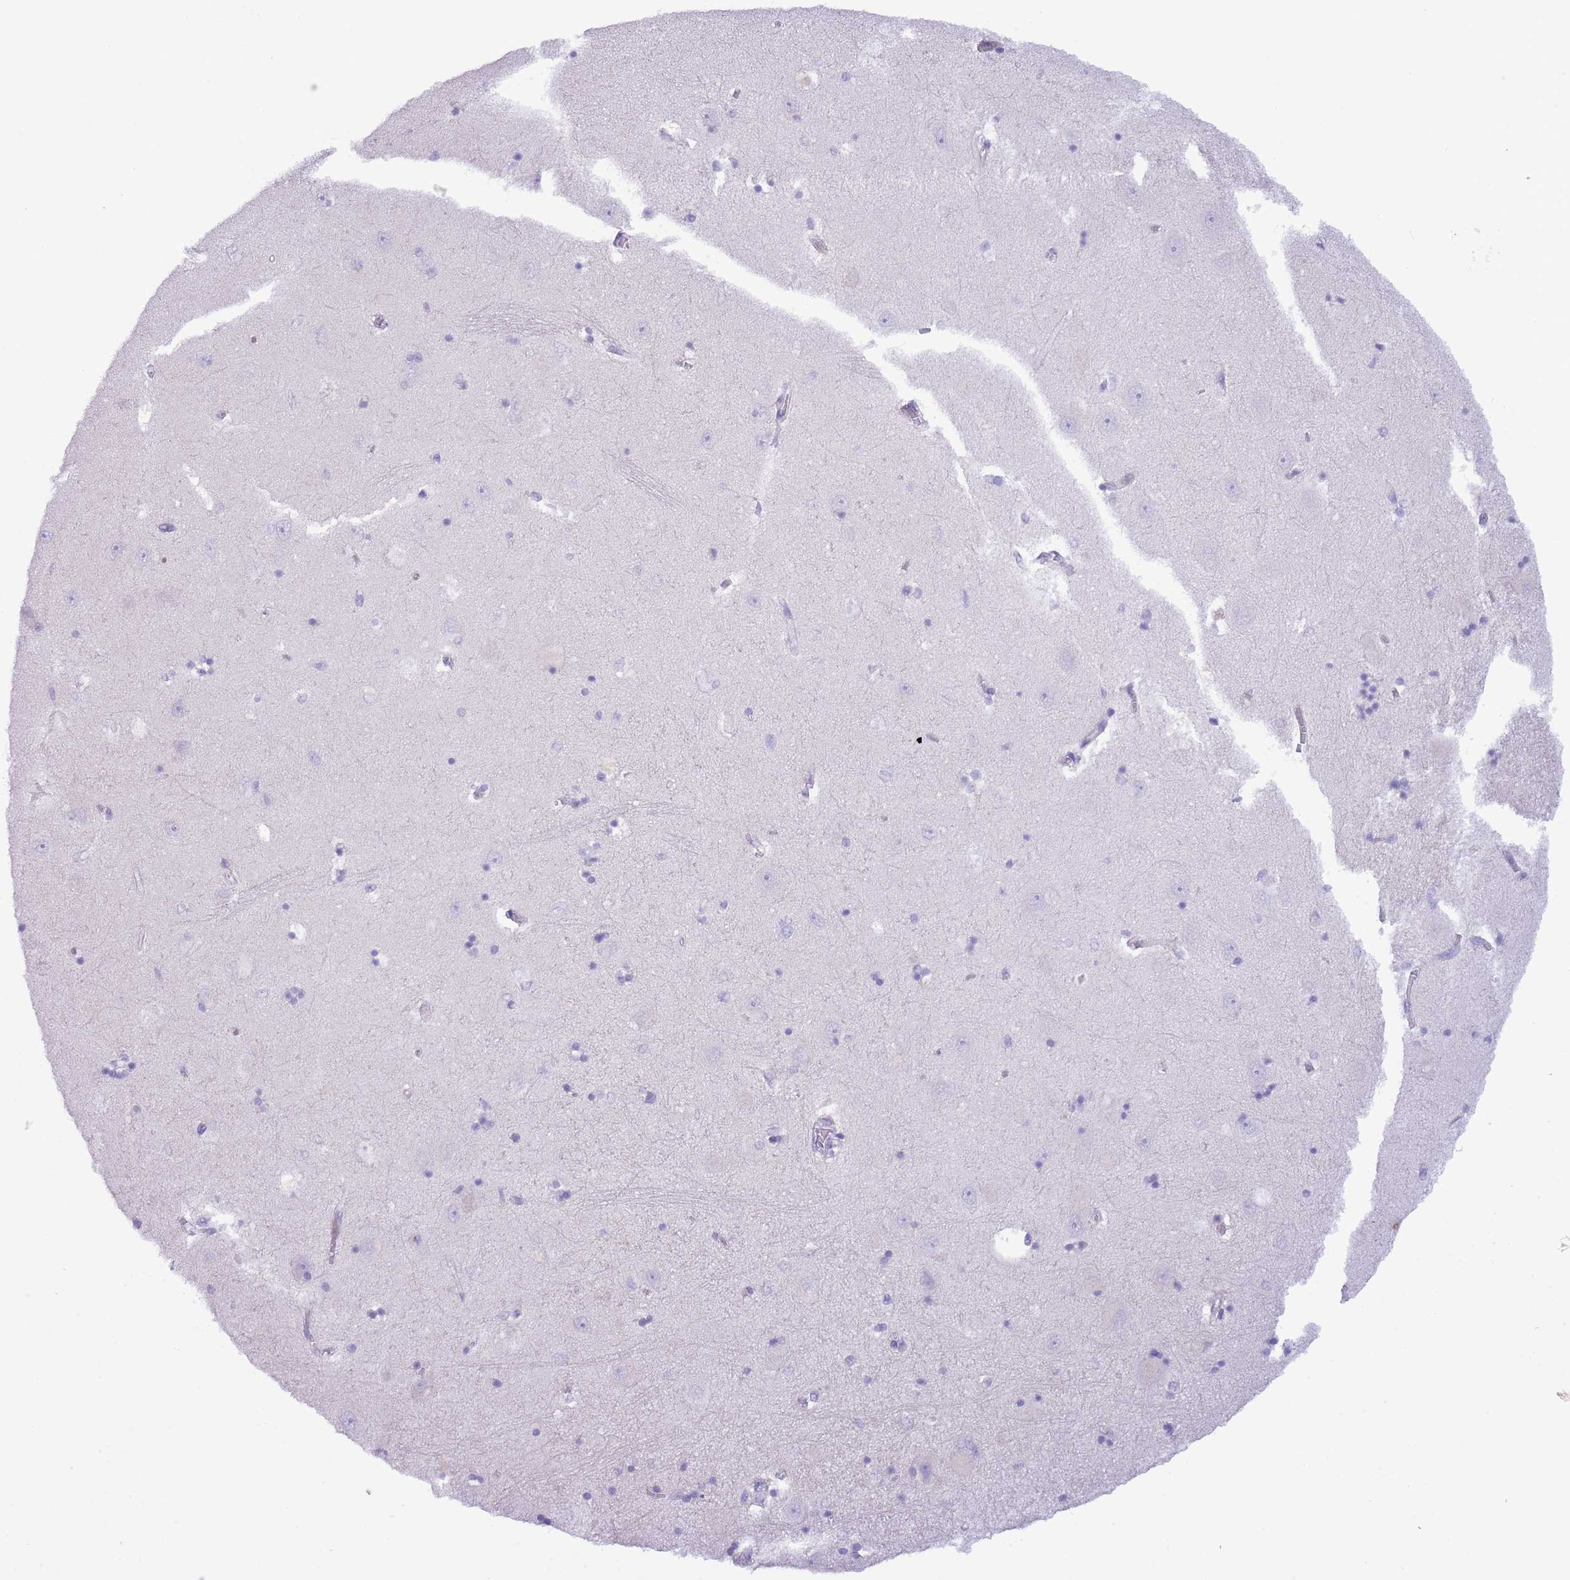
{"staining": {"intensity": "negative", "quantity": "none", "location": "none"}, "tissue": "hippocampus", "cell_type": "Glial cells", "image_type": "normal", "snomed": [{"axis": "morphology", "description": "Normal tissue, NOS"}, {"axis": "topography", "description": "Hippocampus"}], "caption": "Immunohistochemical staining of unremarkable hippocampus shows no significant positivity in glial cells.", "gene": "OR6M1", "patient": {"sex": "female", "age": 64}}